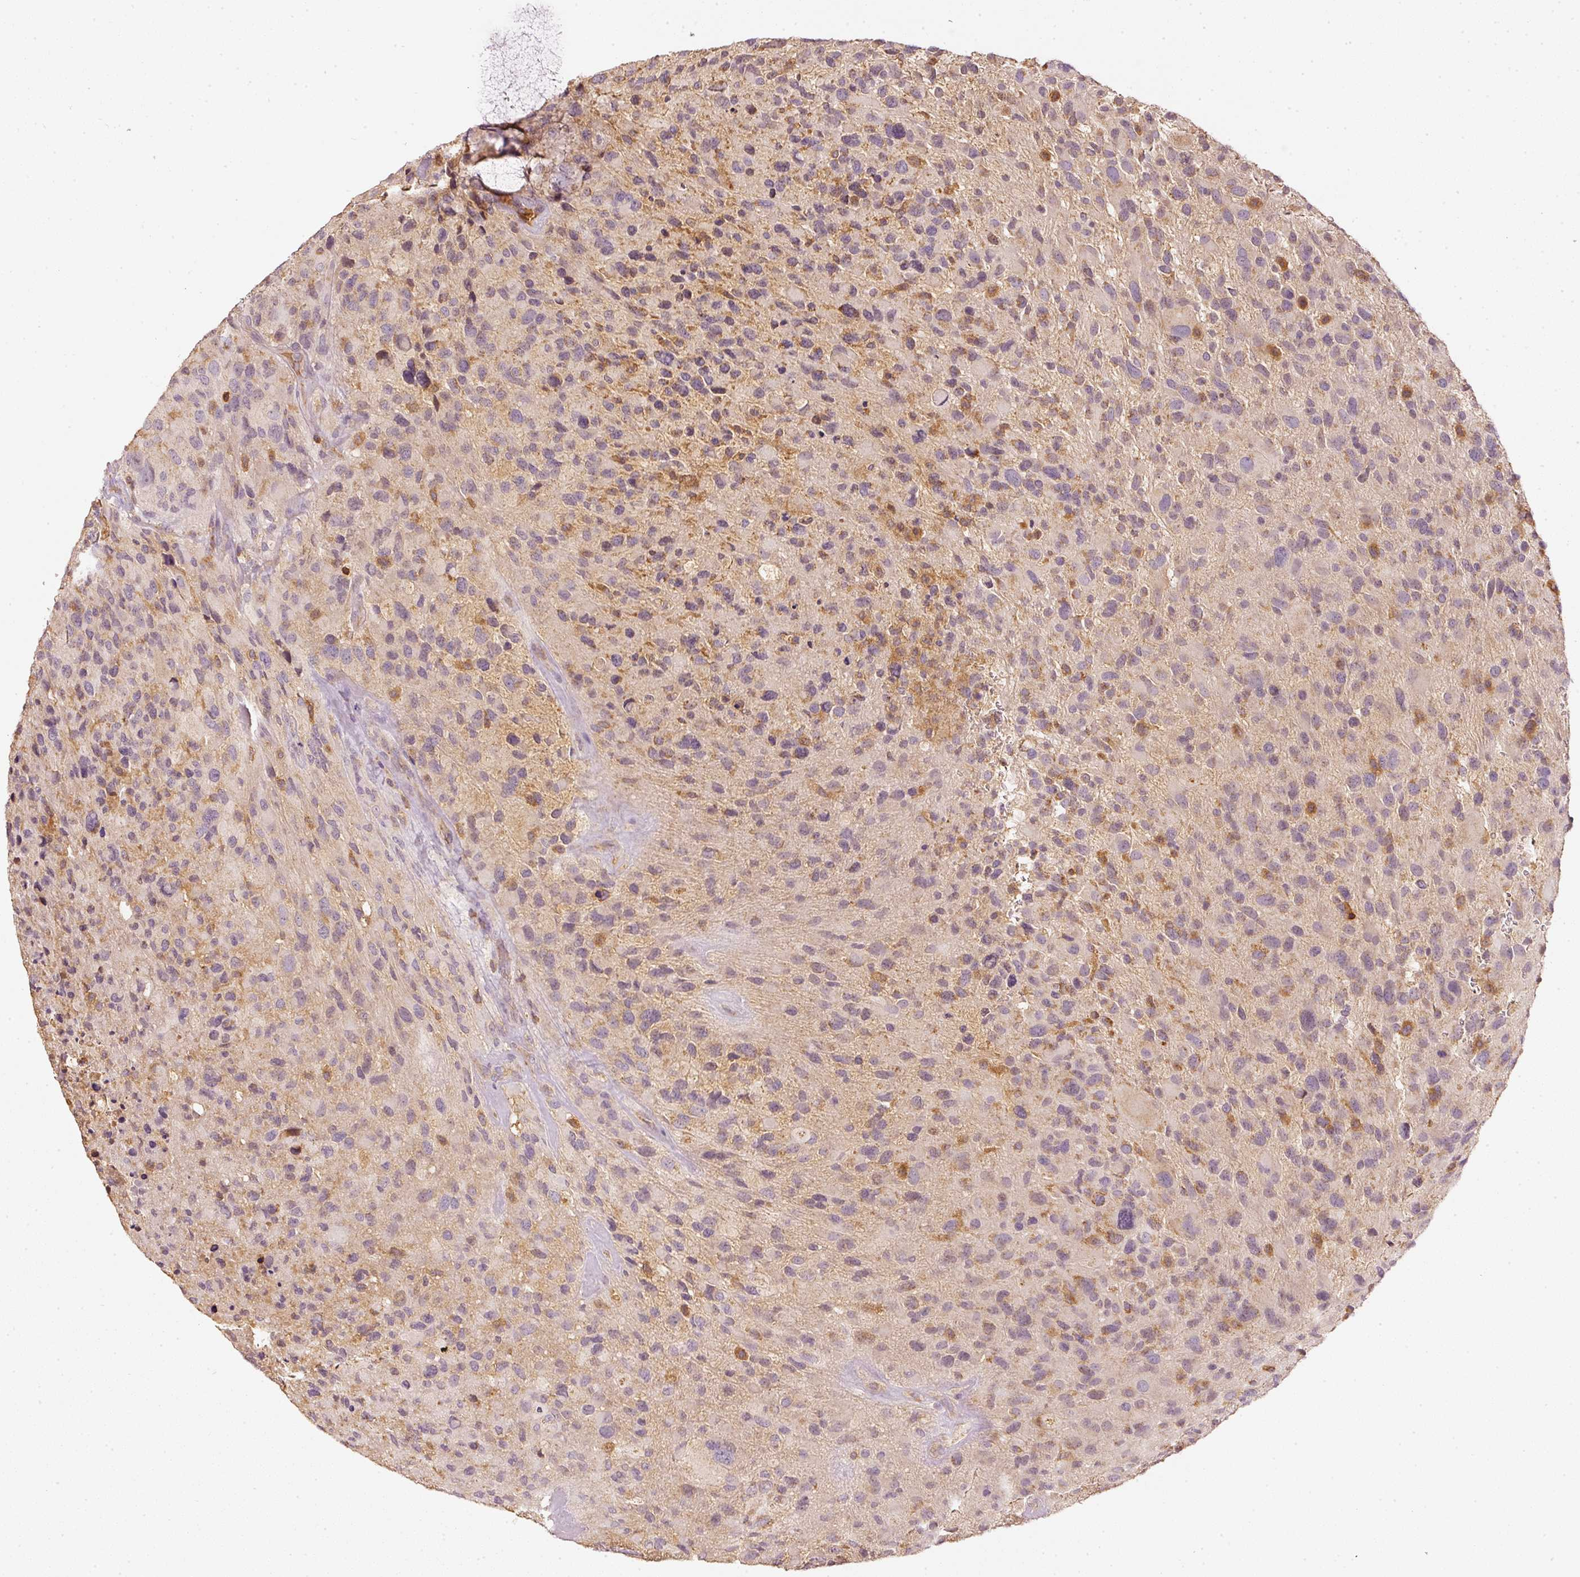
{"staining": {"intensity": "moderate", "quantity": "<25%", "location": "cytoplasmic/membranous"}, "tissue": "glioma", "cell_type": "Tumor cells", "image_type": "cancer", "snomed": [{"axis": "morphology", "description": "Glioma, malignant, High grade"}, {"axis": "topography", "description": "Brain"}], "caption": "Immunohistochemical staining of malignant glioma (high-grade) shows low levels of moderate cytoplasmic/membranous staining in approximately <25% of tumor cells. (Stains: DAB in brown, nuclei in blue, Microscopy: brightfield microscopy at high magnification).", "gene": "EVL", "patient": {"sex": "female", "age": 67}}